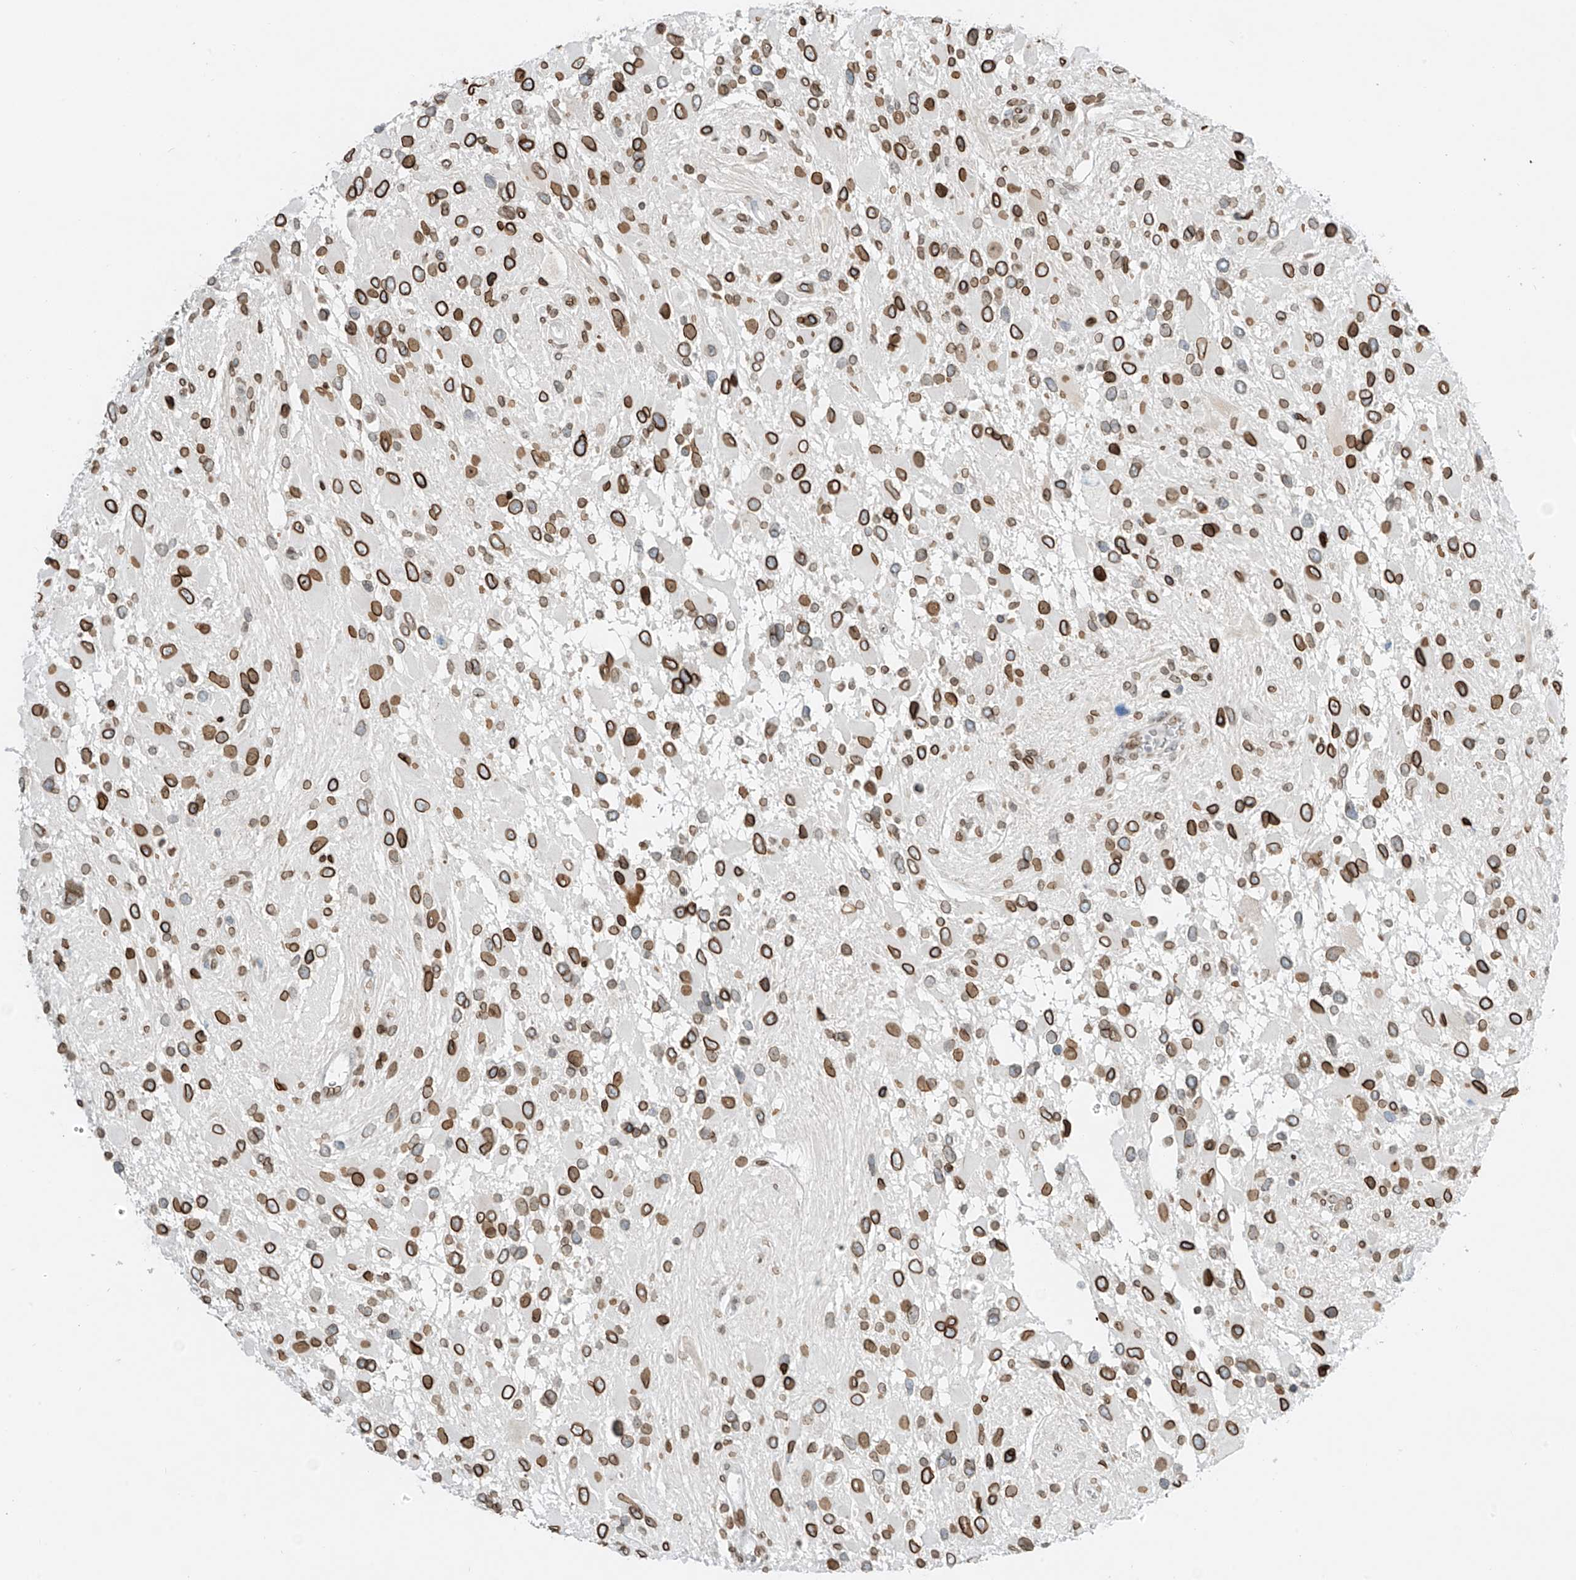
{"staining": {"intensity": "strong", "quantity": ">75%", "location": "cytoplasmic/membranous,nuclear"}, "tissue": "glioma", "cell_type": "Tumor cells", "image_type": "cancer", "snomed": [{"axis": "morphology", "description": "Glioma, malignant, High grade"}, {"axis": "topography", "description": "Brain"}], "caption": "The micrograph displays immunohistochemical staining of glioma. There is strong cytoplasmic/membranous and nuclear staining is seen in approximately >75% of tumor cells.", "gene": "SAMD15", "patient": {"sex": "male", "age": 53}}